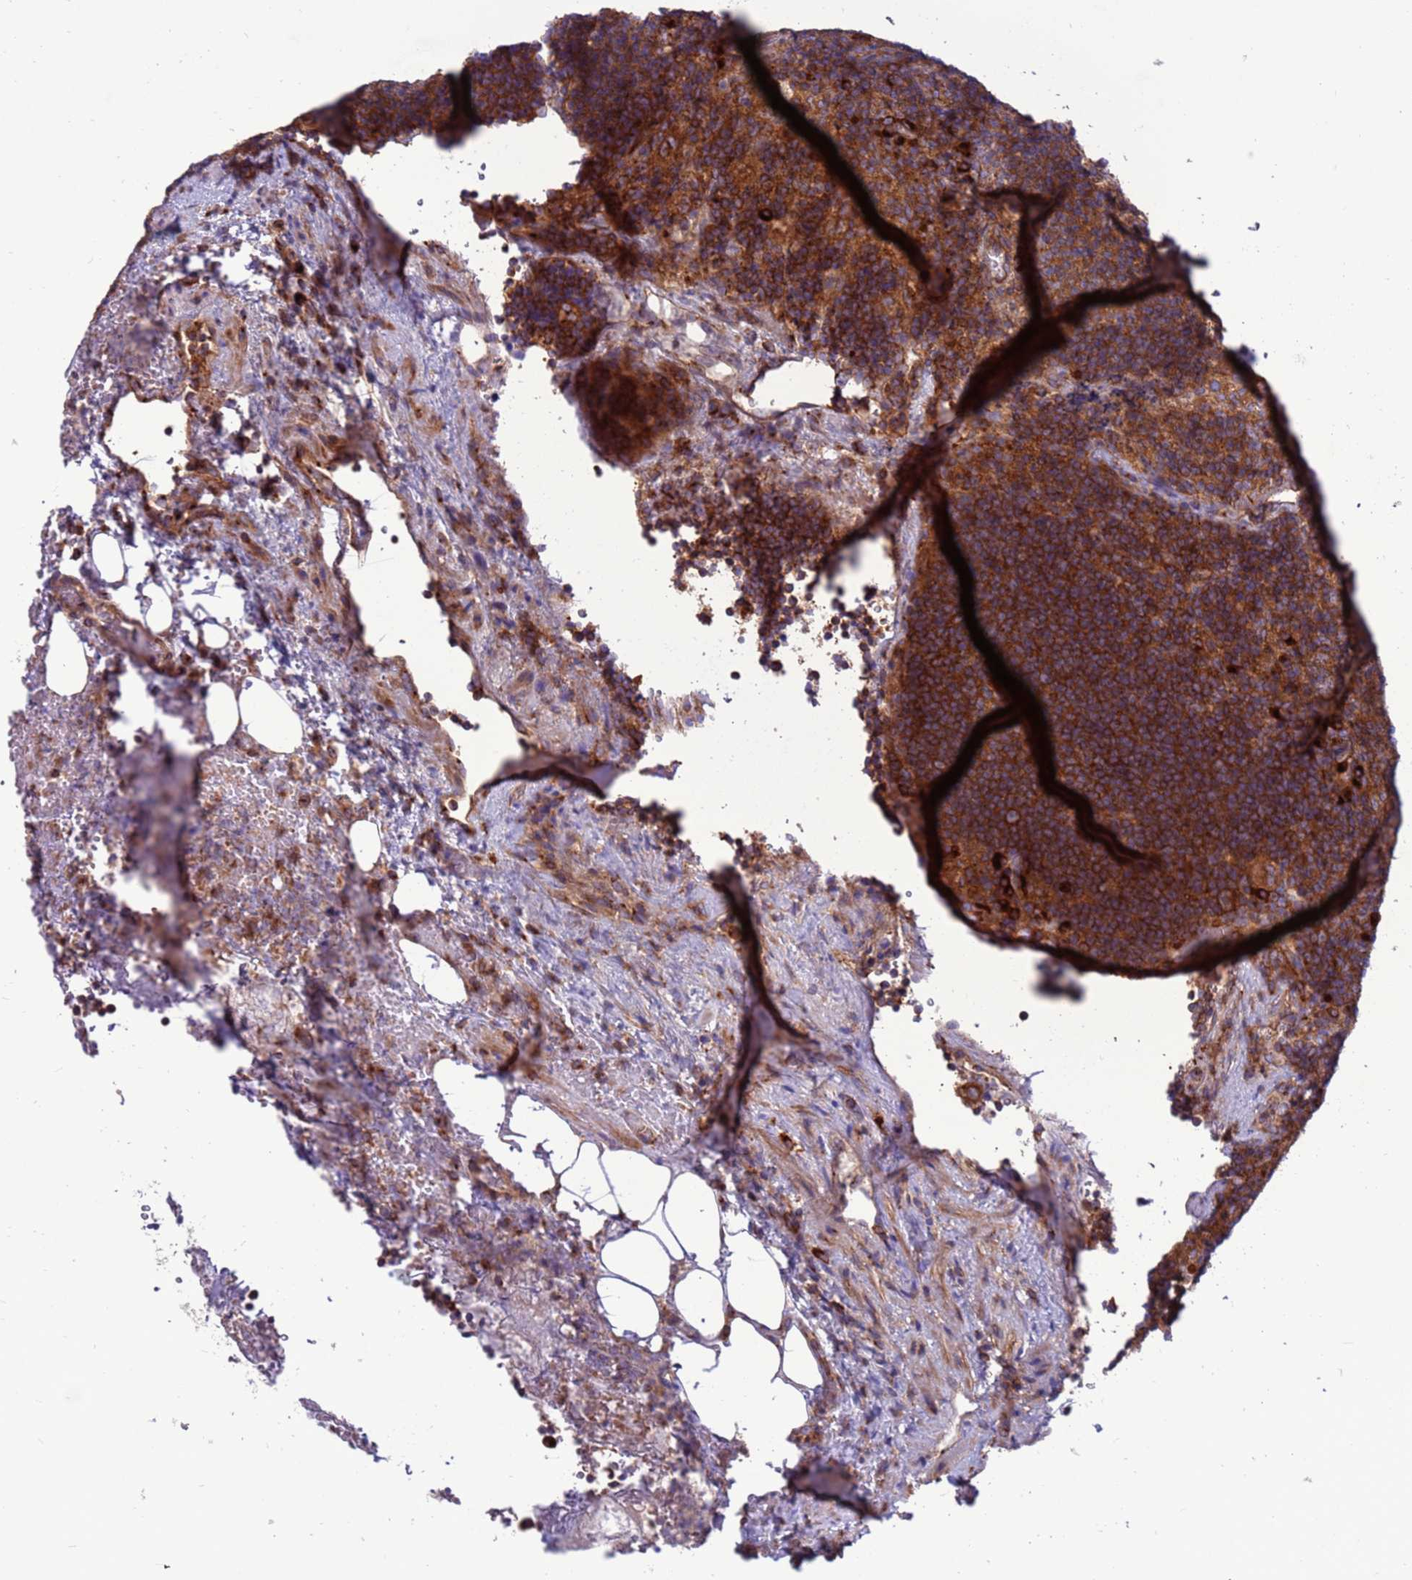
{"staining": {"intensity": "strong", "quantity": ">75%", "location": "cytoplasmic/membranous"}, "tissue": "lymph node", "cell_type": "Non-germinal center cells", "image_type": "normal", "snomed": [{"axis": "morphology", "description": "Normal tissue, NOS"}, {"axis": "topography", "description": "Lymph node"}], "caption": "Protein analysis of normal lymph node reveals strong cytoplasmic/membranous staining in about >75% of non-germinal center cells. Using DAB (3,3'-diaminobenzidine) (brown) and hematoxylin (blue) stains, captured at high magnification using brightfield microscopy.", "gene": "ZC3HAV1", "patient": {"sex": "male", "age": 69}}